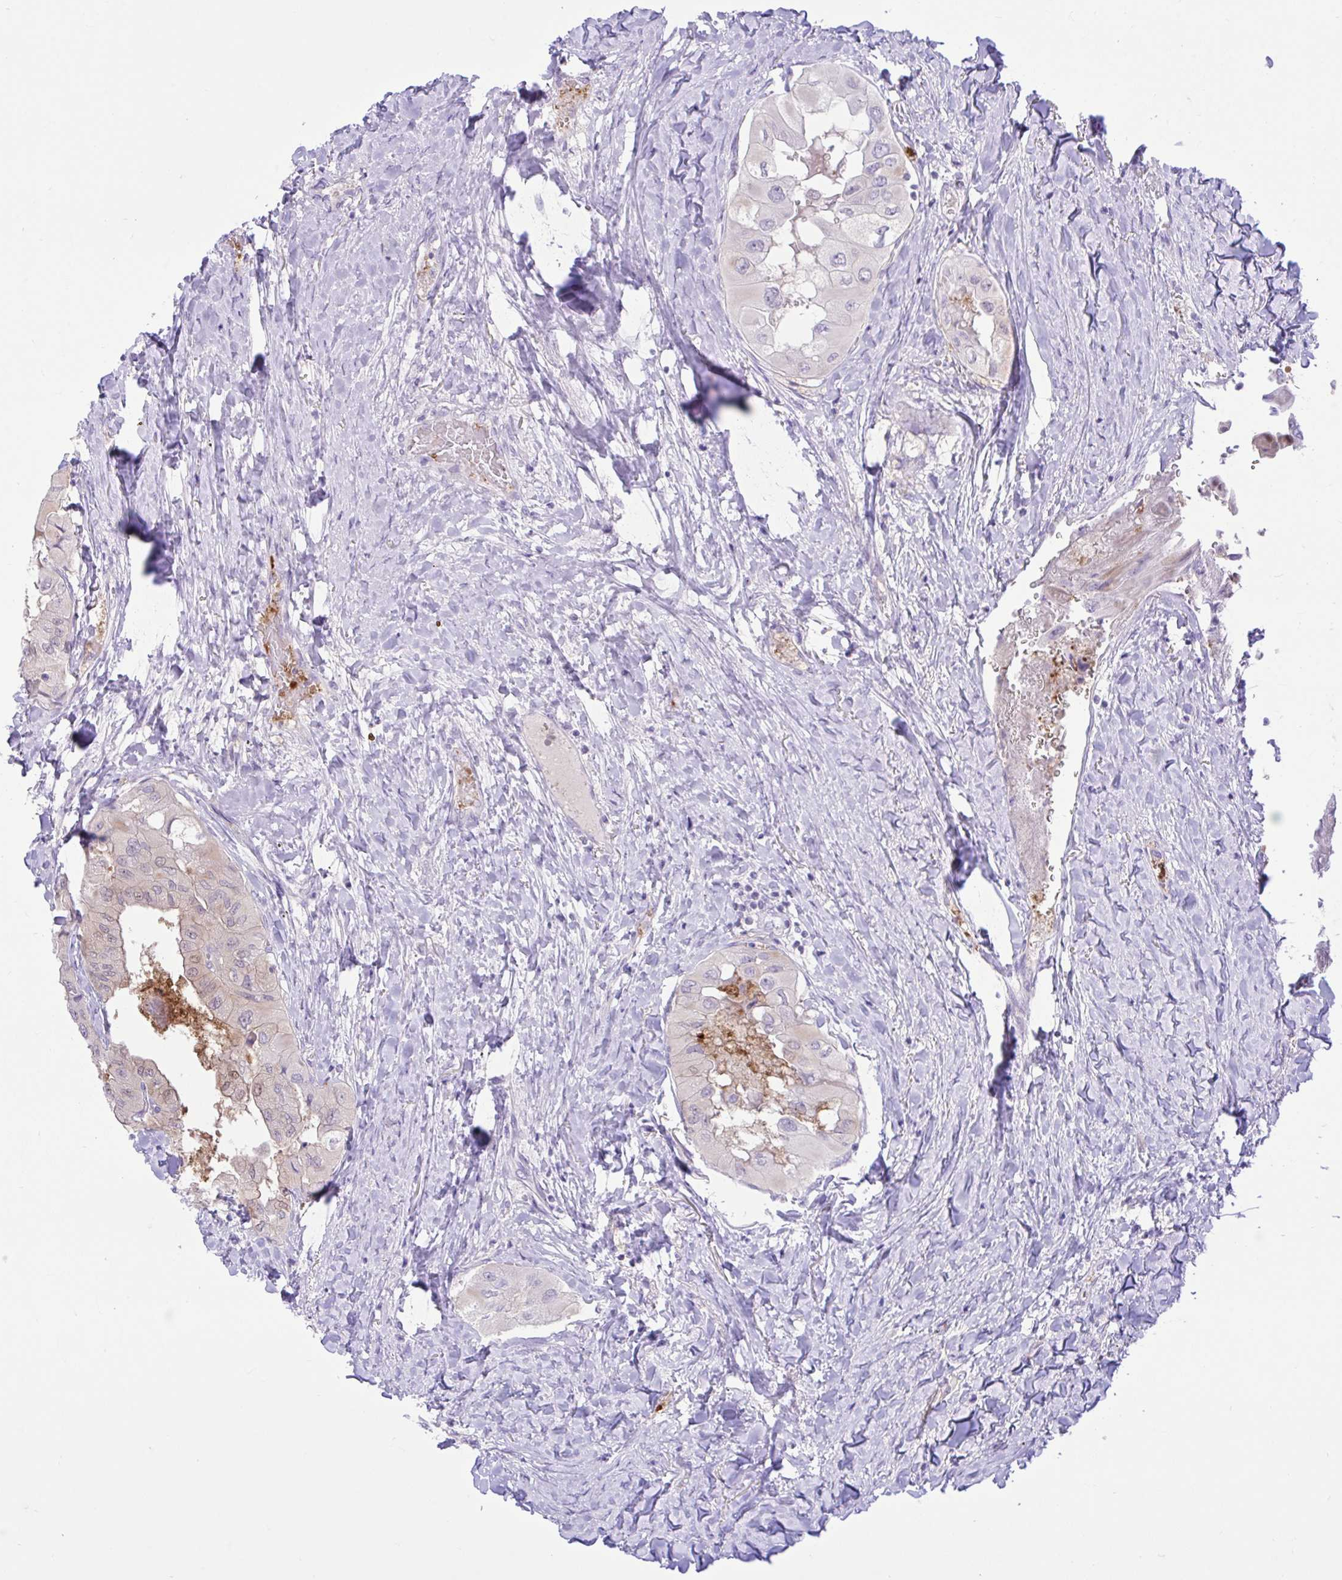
{"staining": {"intensity": "weak", "quantity": "<25%", "location": "cytoplasmic/membranous"}, "tissue": "thyroid cancer", "cell_type": "Tumor cells", "image_type": "cancer", "snomed": [{"axis": "morphology", "description": "Normal tissue, NOS"}, {"axis": "morphology", "description": "Papillary adenocarcinoma, NOS"}, {"axis": "topography", "description": "Thyroid gland"}], "caption": "Thyroid cancer (papillary adenocarcinoma) was stained to show a protein in brown. There is no significant positivity in tumor cells.", "gene": "ZNF101", "patient": {"sex": "female", "age": 59}}